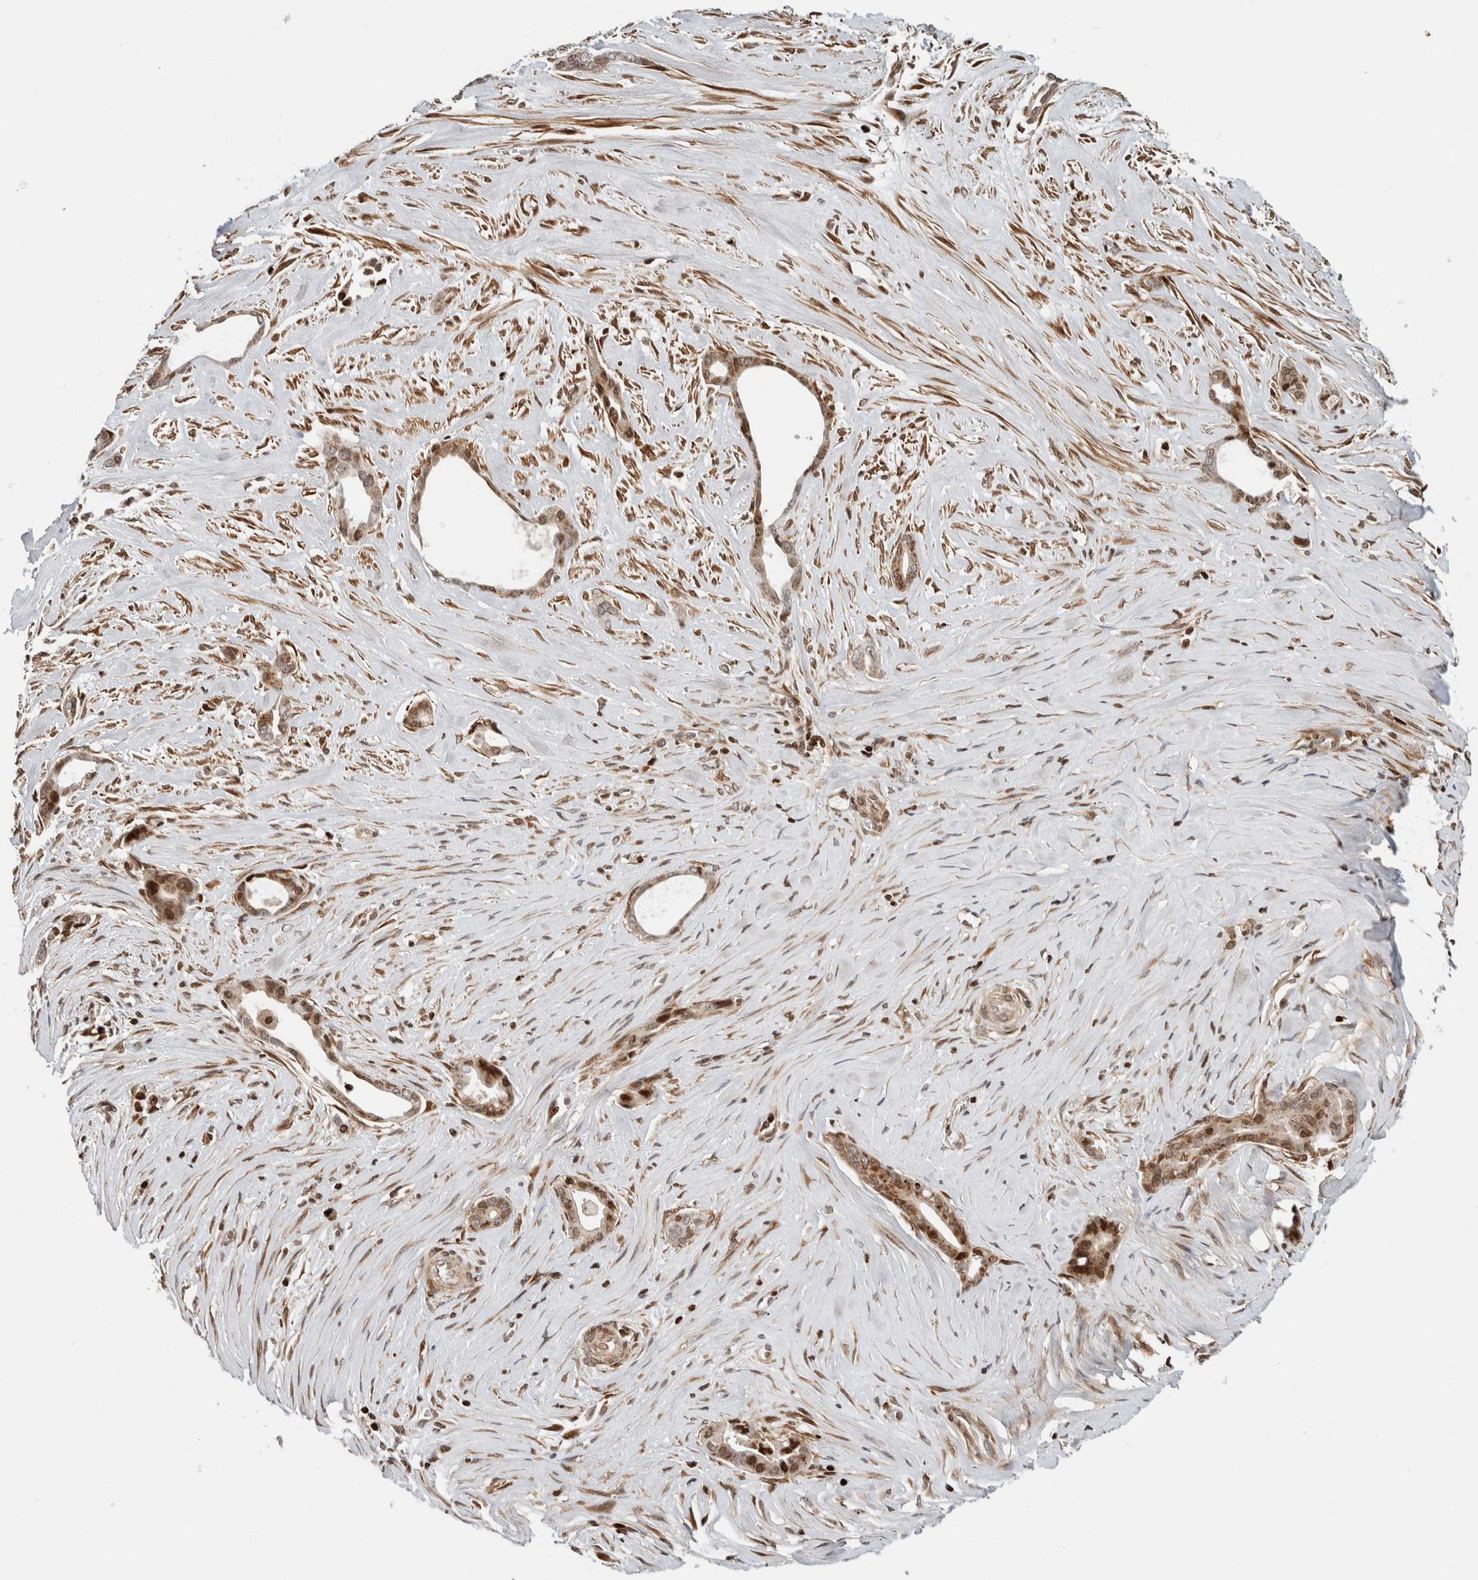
{"staining": {"intensity": "strong", "quantity": ">75%", "location": "cytoplasmic/membranous,nuclear"}, "tissue": "liver cancer", "cell_type": "Tumor cells", "image_type": "cancer", "snomed": [{"axis": "morphology", "description": "Cholangiocarcinoma"}, {"axis": "topography", "description": "Liver"}], "caption": "Protein staining of liver cancer tissue demonstrates strong cytoplasmic/membranous and nuclear positivity in about >75% of tumor cells.", "gene": "GINS4", "patient": {"sex": "female", "age": 55}}